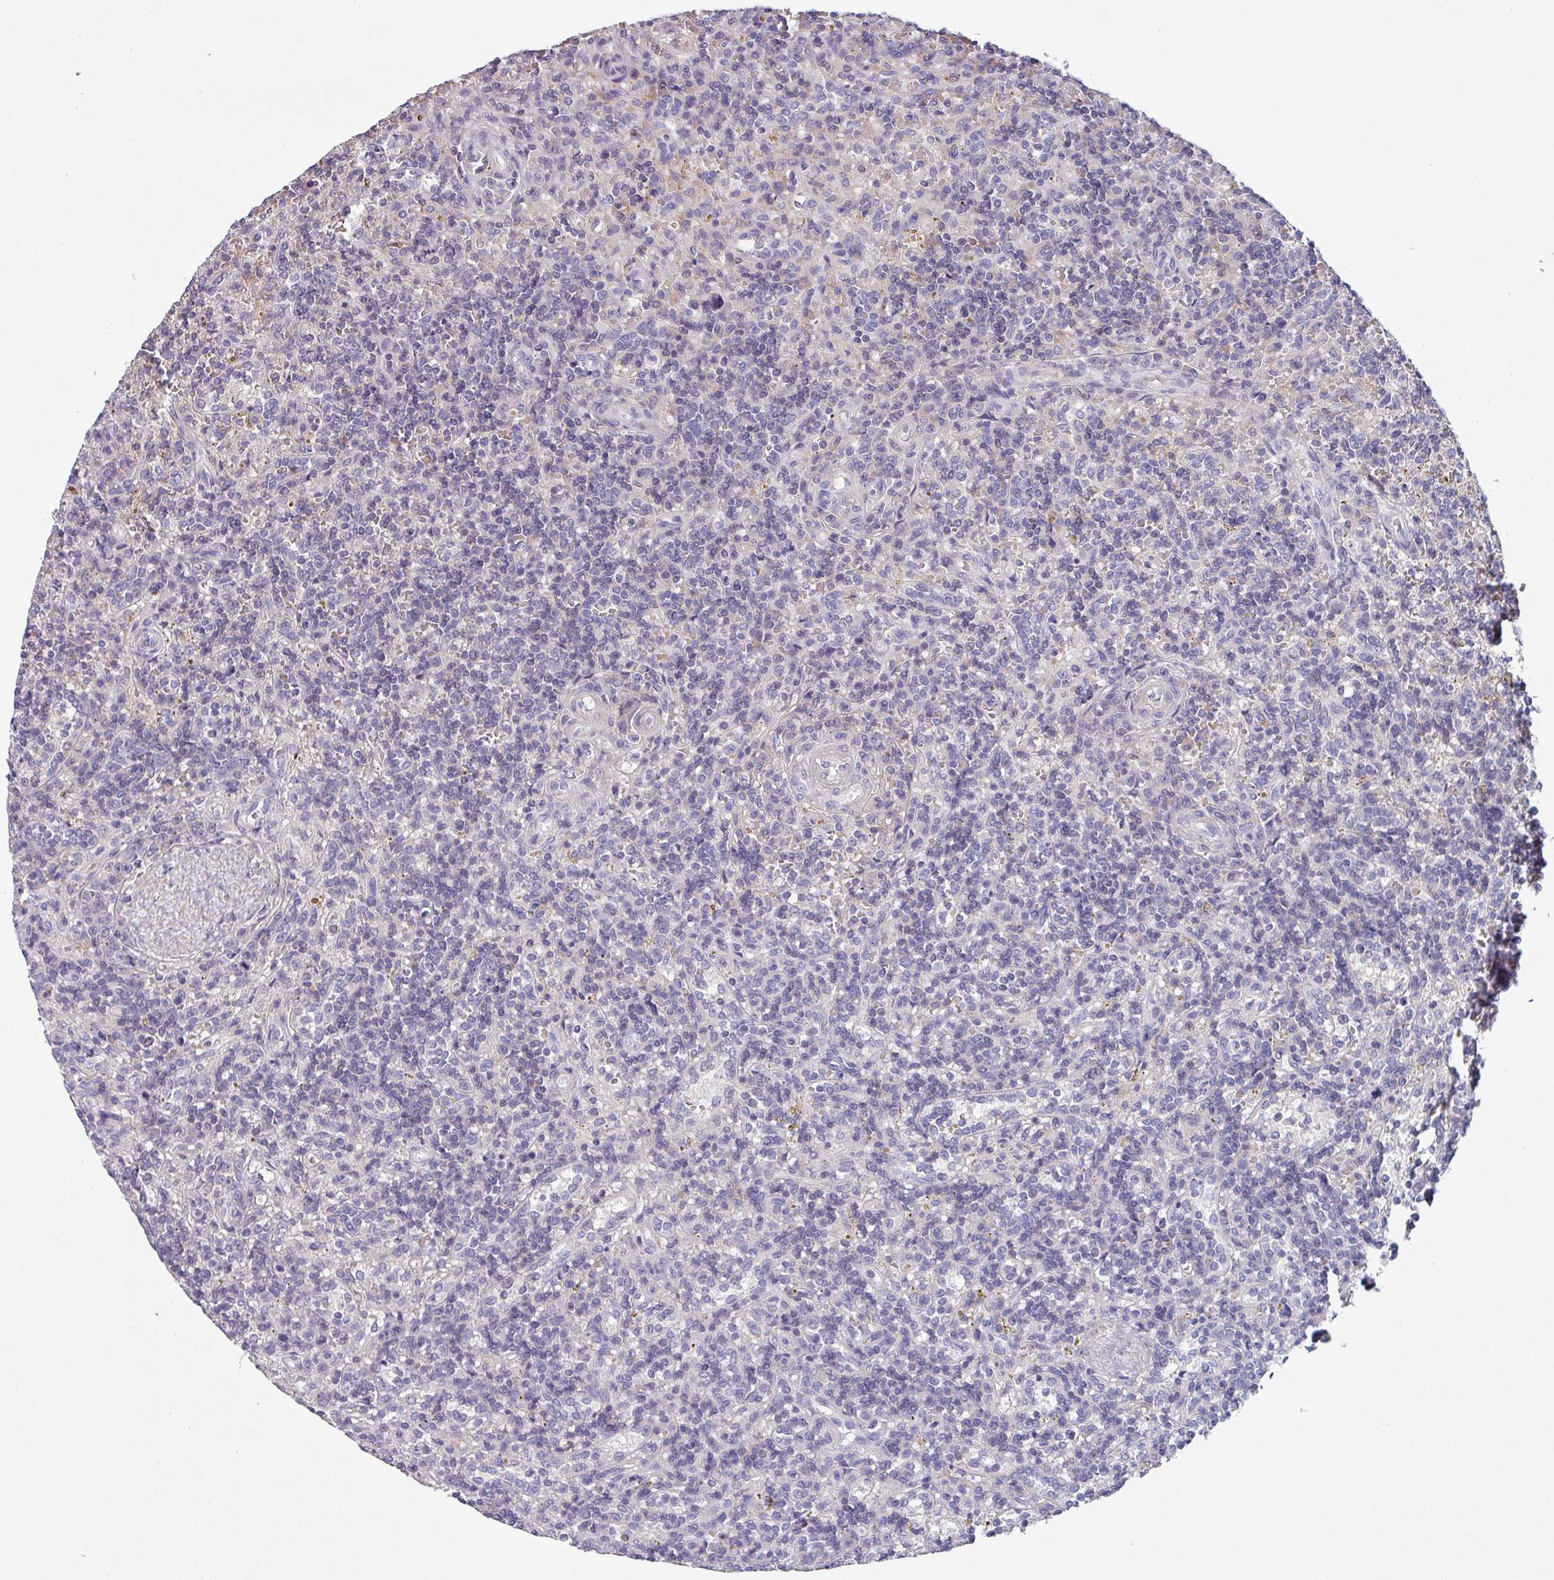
{"staining": {"intensity": "negative", "quantity": "none", "location": "none"}, "tissue": "lymphoma", "cell_type": "Tumor cells", "image_type": "cancer", "snomed": [{"axis": "morphology", "description": "Malignant lymphoma, non-Hodgkin's type, Low grade"}, {"axis": "topography", "description": "Spleen"}], "caption": "Immunohistochemistry (IHC) of low-grade malignant lymphoma, non-Hodgkin's type demonstrates no positivity in tumor cells.", "gene": "TMEM132A", "patient": {"sex": "male", "age": 67}}